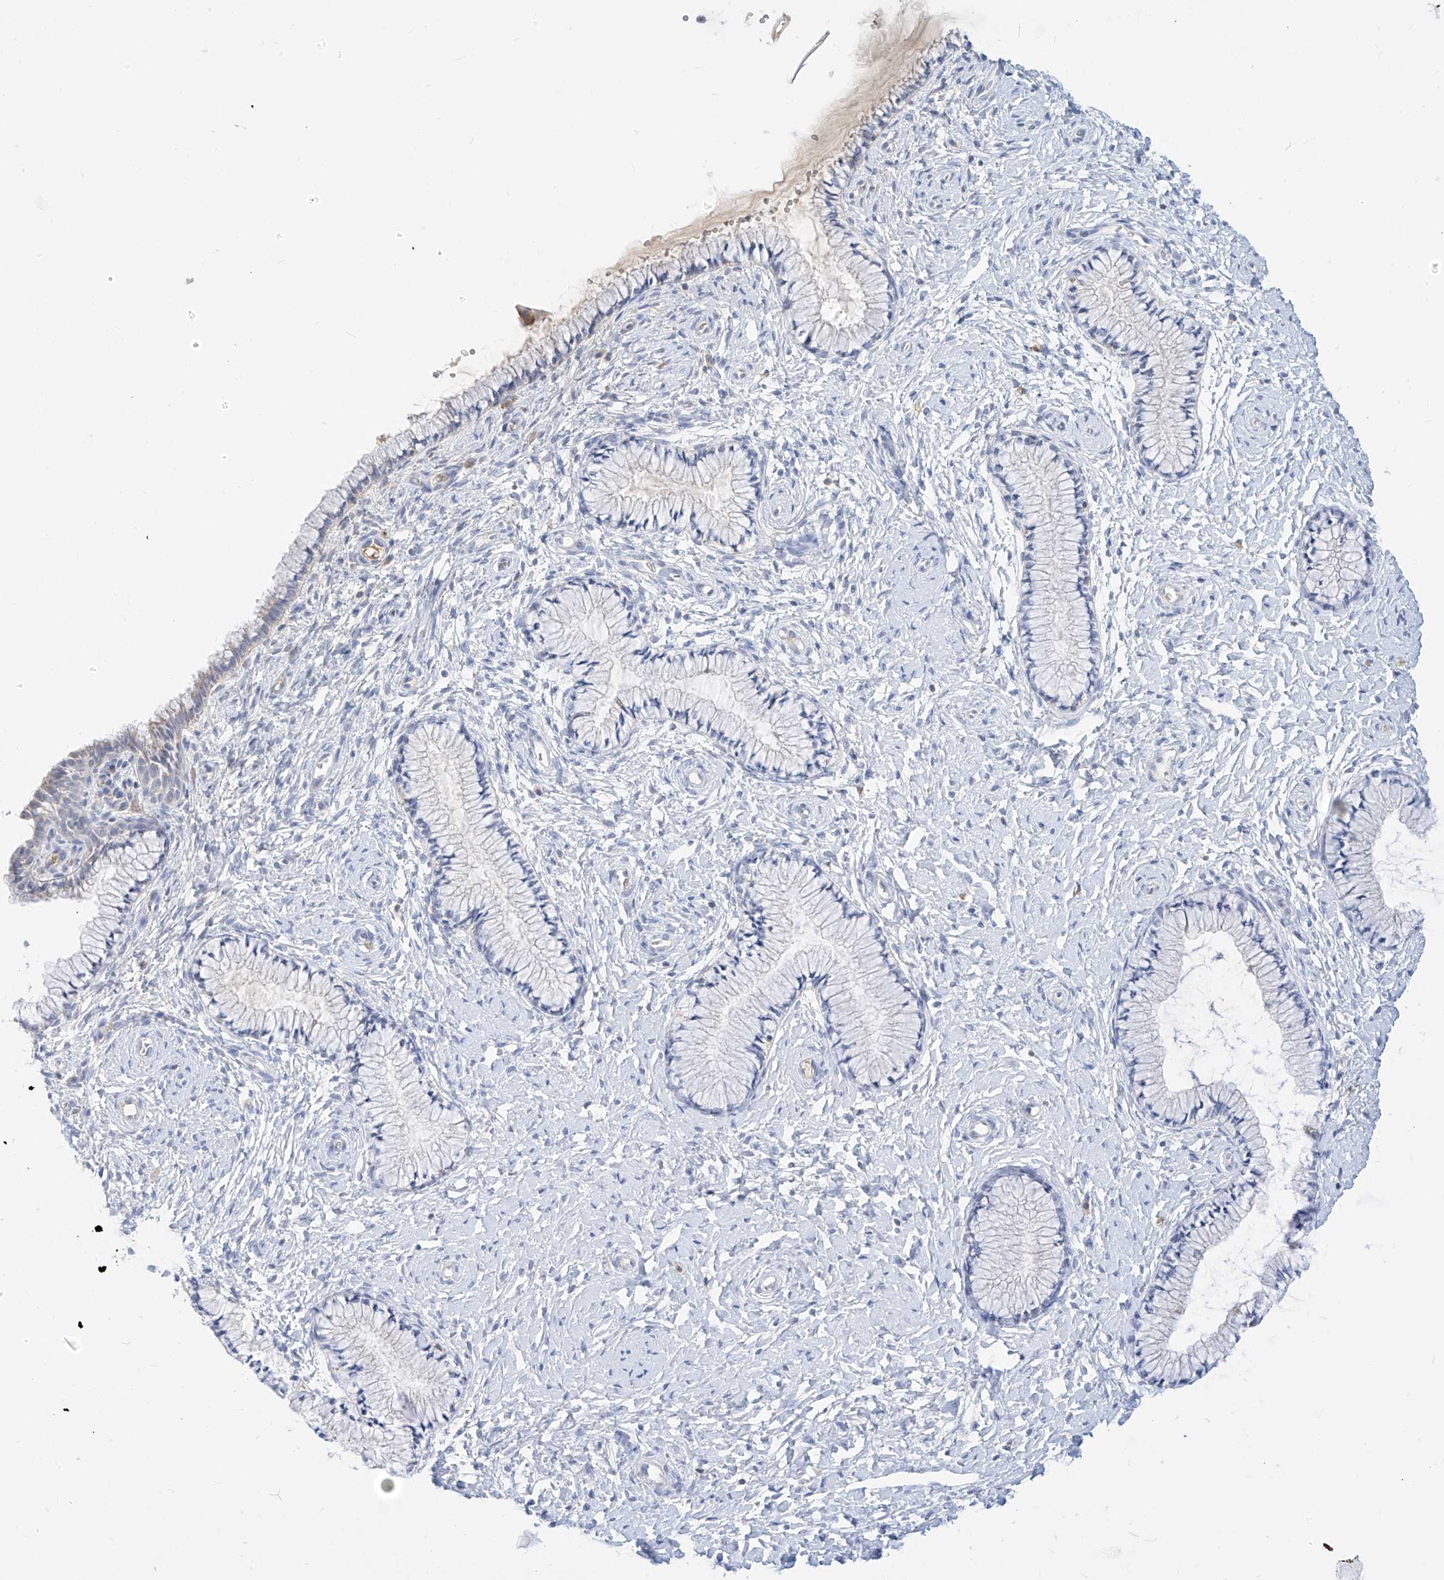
{"staining": {"intensity": "negative", "quantity": "none", "location": "none"}, "tissue": "cervix", "cell_type": "Glandular cells", "image_type": "normal", "snomed": [{"axis": "morphology", "description": "Normal tissue, NOS"}, {"axis": "topography", "description": "Cervix"}], "caption": "An immunohistochemistry histopathology image of normal cervix is shown. There is no staining in glandular cells of cervix. (DAB (3,3'-diaminobenzidine) IHC, high magnification).", "gene": "RASA2", "patient": {"sex": "female", "age": 33}}